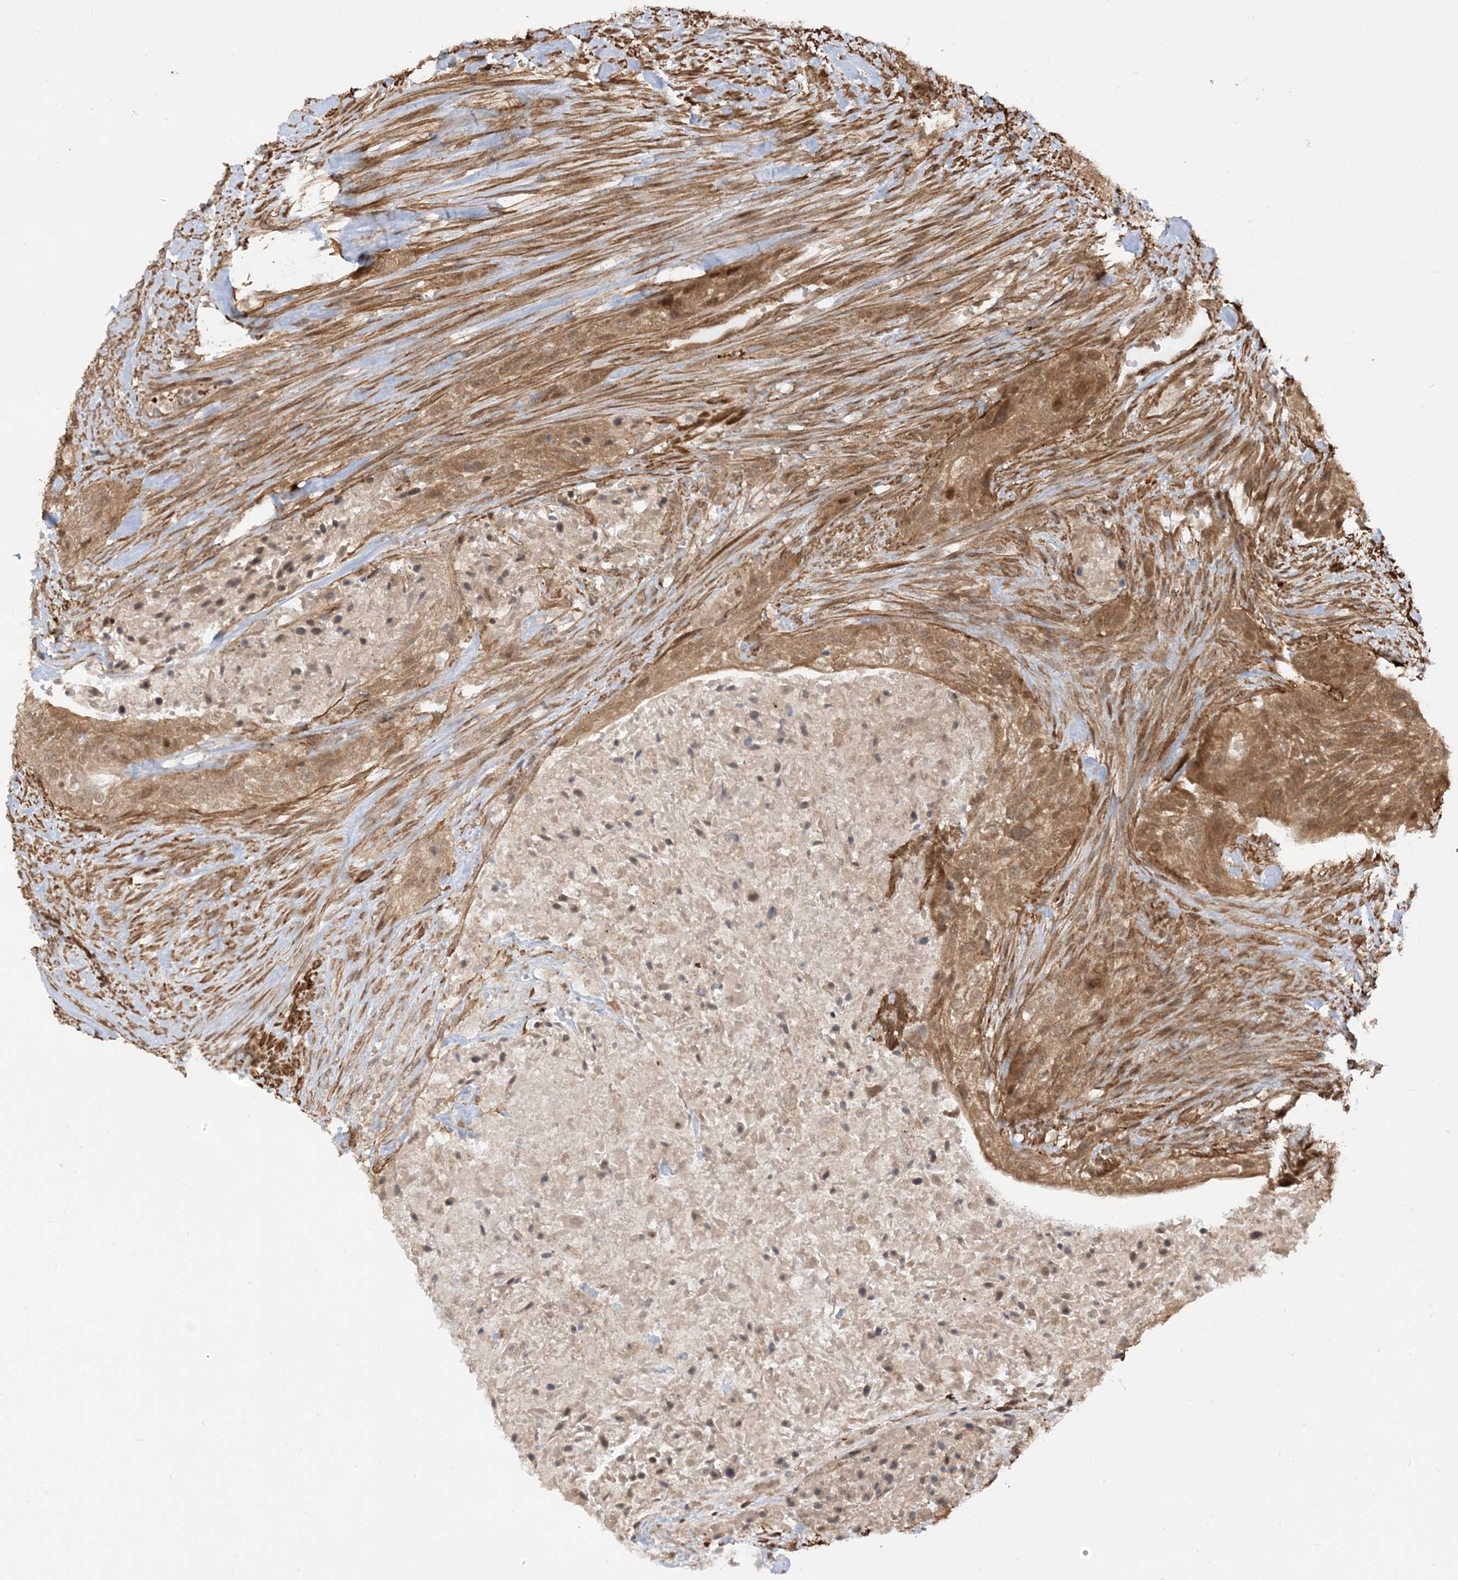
{"staining": {"intensity": "moderate", "quantity": ">75%", "location": "cytoplasmic/membranous"}, "tissue": "urothelial cancer", "cell_type": "Tumor cells", "image_type": "cancer", "snomed": [{"axis": "morphology", "description": "Urothelial carcinoma, High grade"}, {"axis": "topography", "description": "Urinary bladder"}], "caption": "IHC image of neoplastic tissue: urothelial carcinoma (high-grade) stained using immunohistochemistry demonstrates medium levels of moderate protein expression localized specifically in the cytoplasmic/membranous of tumor cells, appearing as a cytoplasmic/membranous brown color.", "gene": "TBCC", "patient": {"sex": "male", "age": 35}}